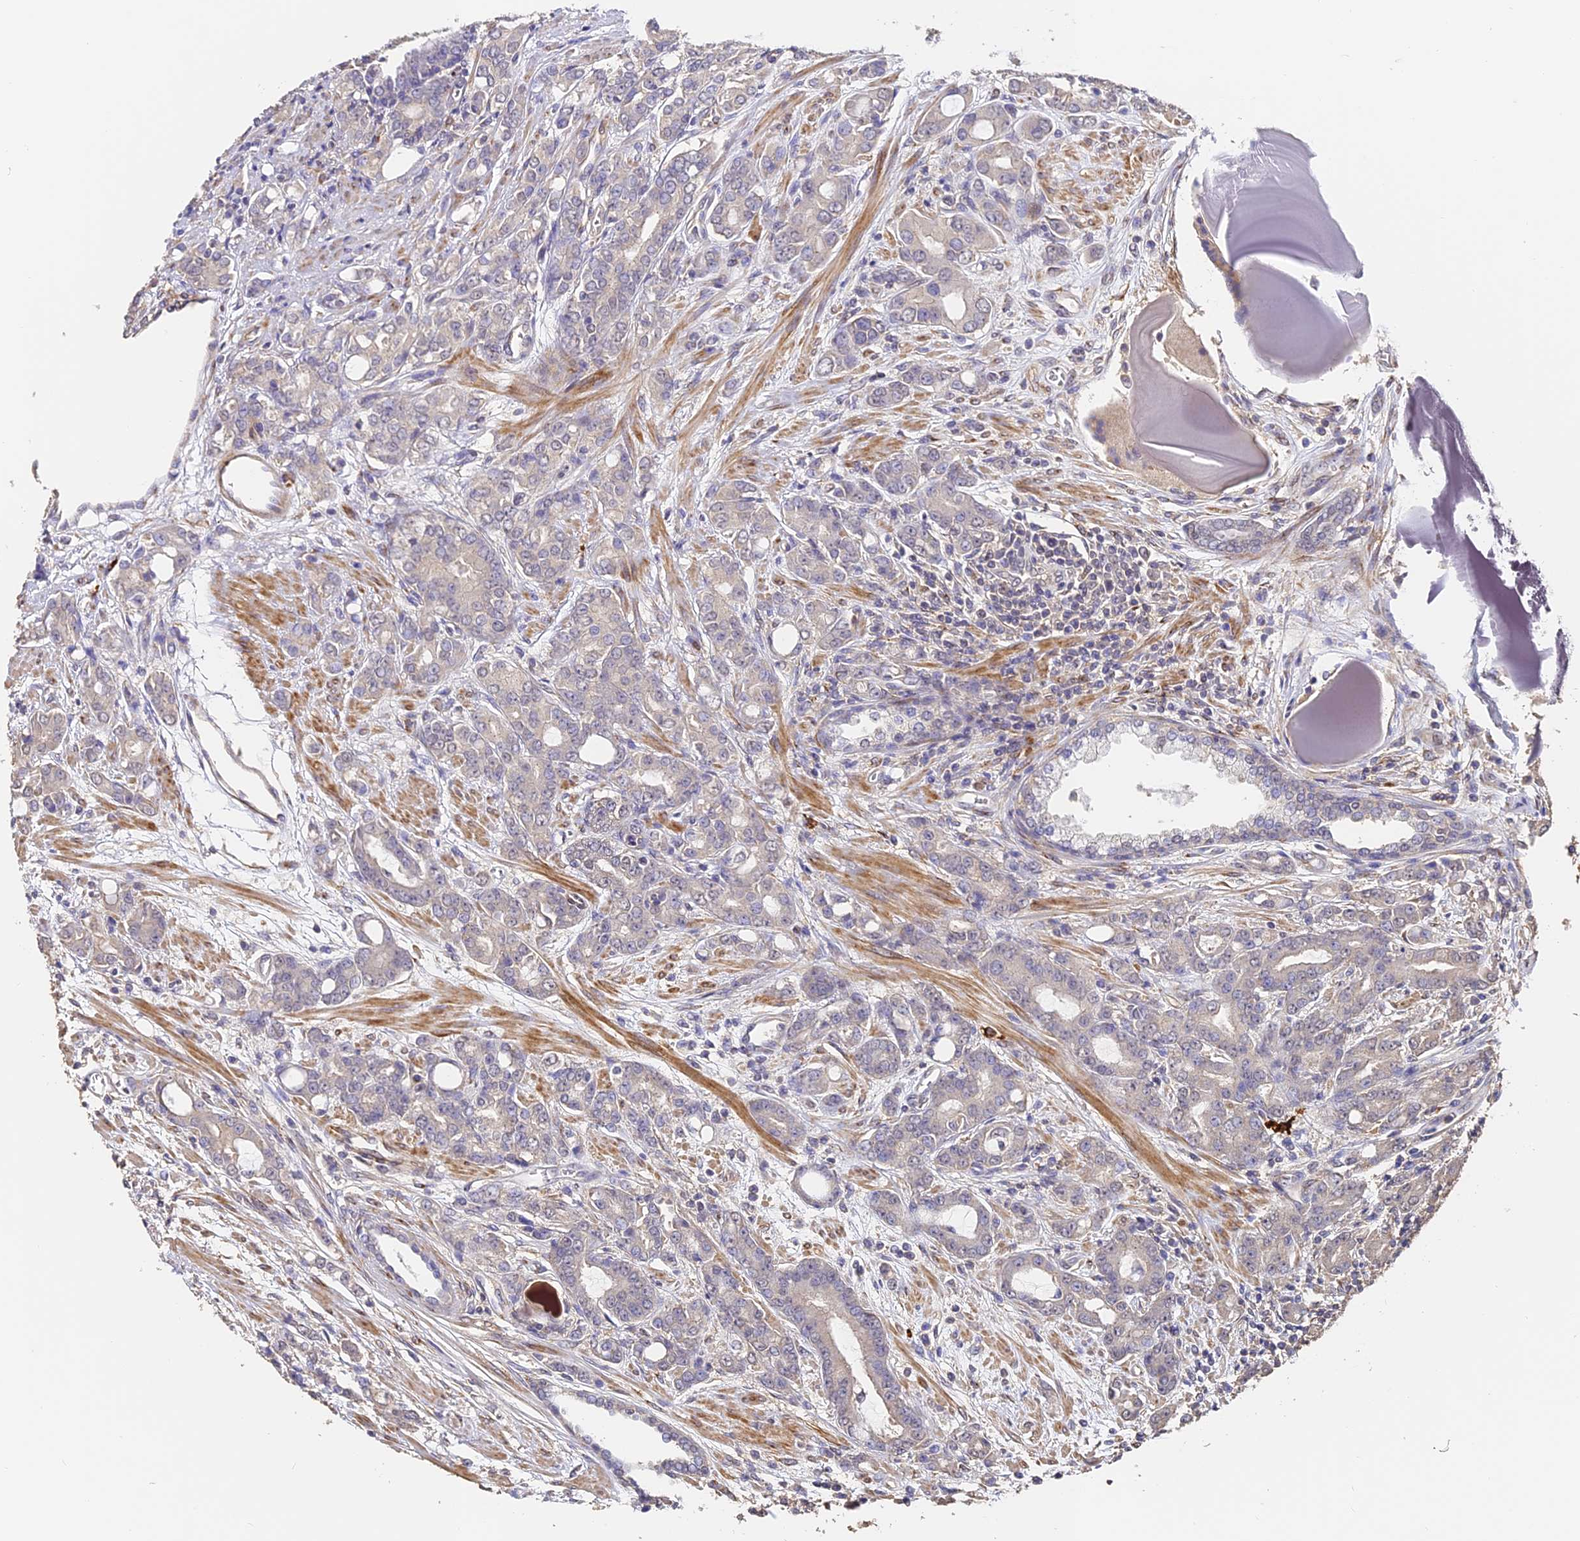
{"staining": {"intensity": "negative", "quantity": "none", "location": "none"}, "tissue": "prostate cancer", "cell_type": "Tumor cells", "image_type": "cancer", "snomed": [{"axis": "morphology", "description": "Adenocarcinoma, High grade"}, {"axis": "topography", "description": "Prostate"}], "caption": "DAB (3,3'-diaminobenzidine) immunohistochemical staining of adenocarcinoma (high-grade) (prostate) displays no significant staining in tumor cells. The staining was performed using DAB to visualize the protein expression in brown, while the nuclei were stained in blue with hematoxylin (Magnification: 20x).", "gene": "SLC11A1", "patient": {"sex": "male", "age": 62}}